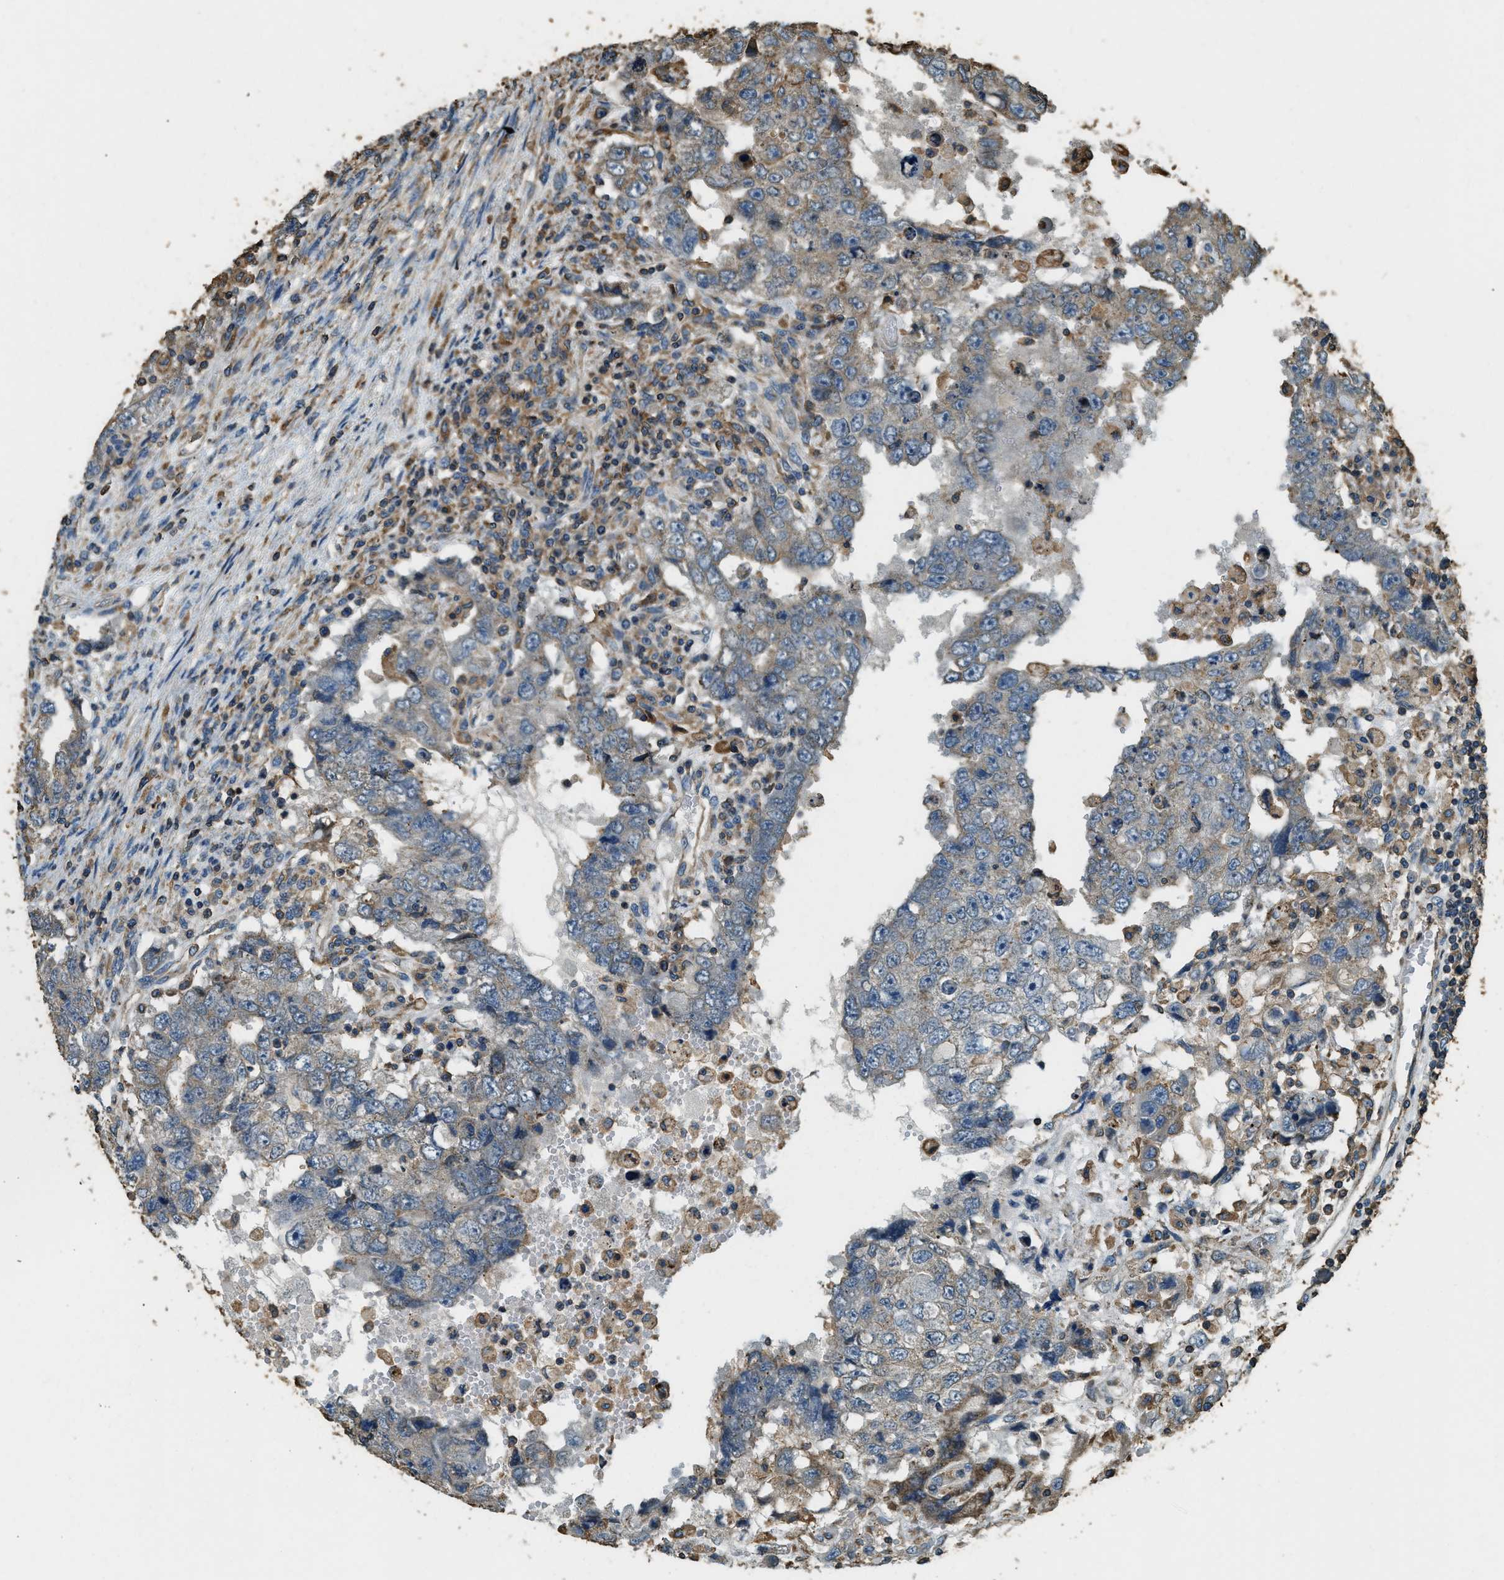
{"staining": {"intensity": "weak", "quantity": "<25%", "location": "cytoplasmic/membranous"}, "tissue": "testis cancer", "cell_type": "Tumor cells", "image_type": "cancer", "snomed": [{"axis": "morphology", "description": "Carcinoma, Embryonal, NOS"}, {"axis": "topography", "description": "Testis"}], "caption": "Immunohistochemistry of embryonal carcinoma (testis) shows no staining in tumor cells. (Immunohistochemistry, brightfield microscopy, high magnification).", "gene": "ERGIC1", "patient": {"sex": "male", "age": 26}}